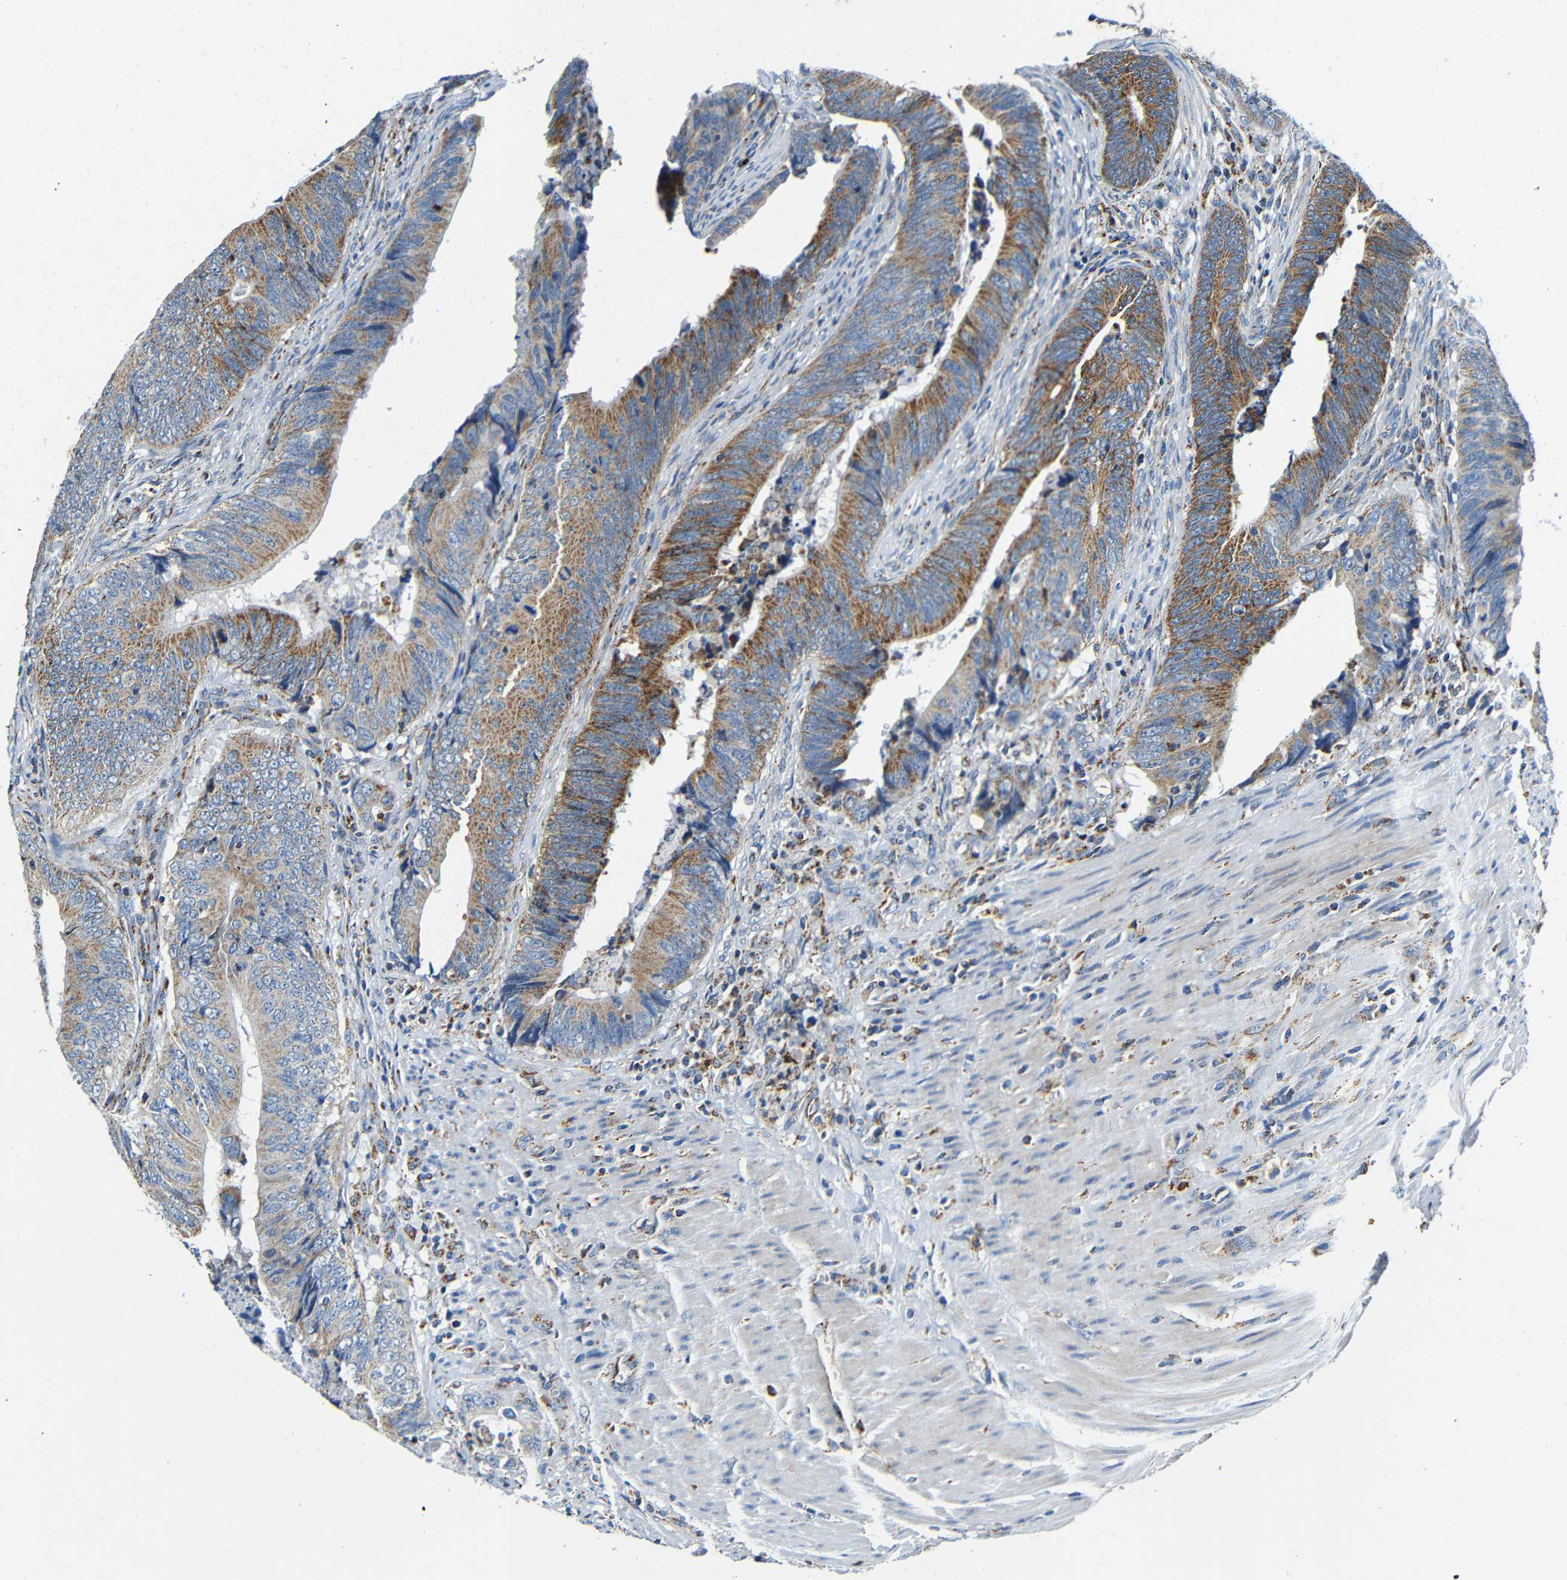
{"staining": {"intensity": "moderate", "quantity": ">75%", "location": "cytoplasmic/membranous"}, "tissue": "colorectal cancer", "cell_type": "Tumor cells", "image_type": "cancer", "snomed": [{"axis": "morphology", "description": "Adenocarcinoma, NOS"}, {"axis": "topography", "description": "Colon"}], "caption": "Immunohistochemical staining of adenocarcinoma (colorectal) reveals medium levels of moderate cytoplasmic/membranous expression in approximately >75% of tumor cells.", "gene": "GALNT18", "patient": {"sex": "male", "age": 65}}